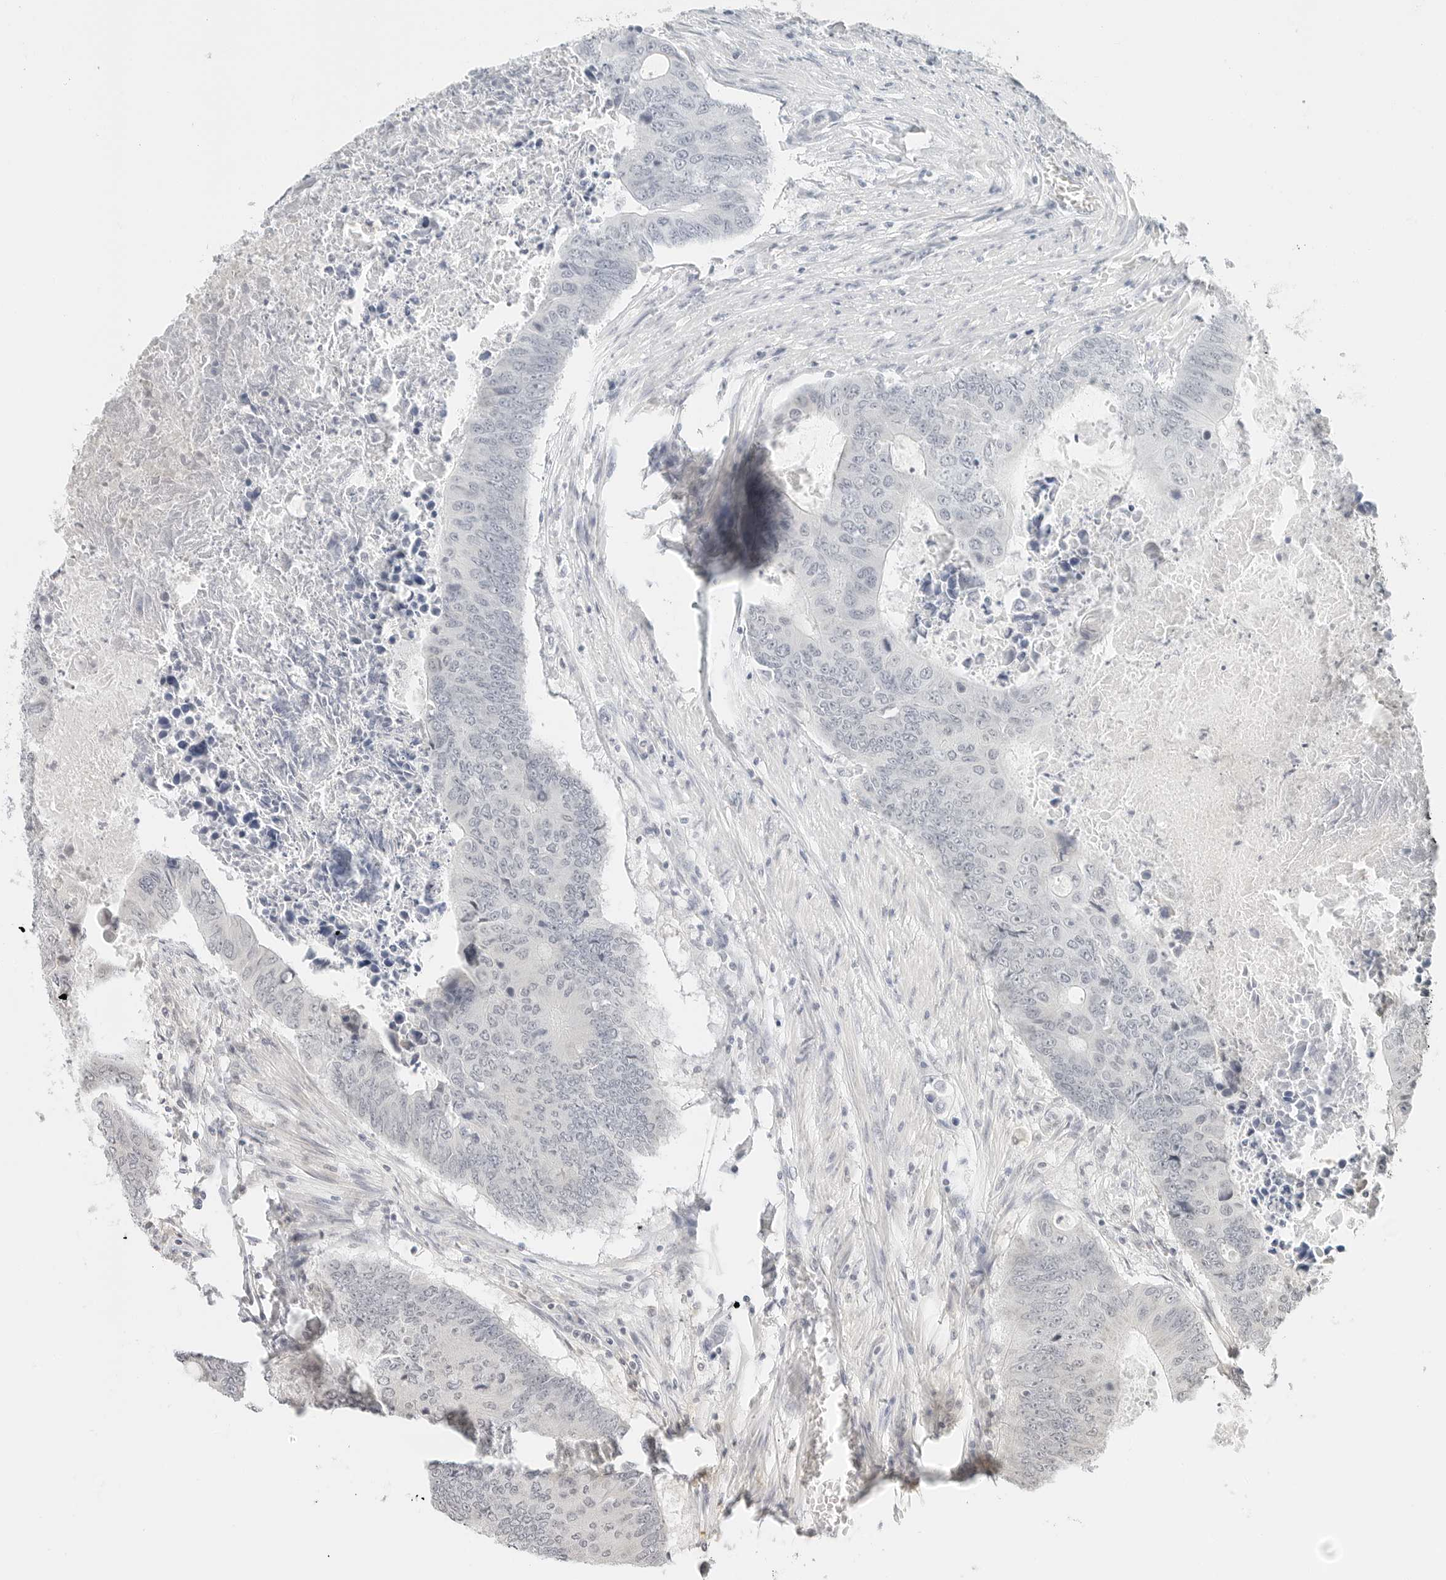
{"staining": {"intensity": "negative", "quantity": "none", "location": "none"}, "tissue": "colorectal cancer", "cell_type": "Tumor cells", "image_type": "cancer", "snomed": [{"axis": "morphology", "description": "Adenocarcinoma, NOS"}, {"axis": "topography", "description": "Colon"}], "caption": "DAB immunohistochemical staining of human colorectal cancer (adenocarcinoma) exhibits no significant expression in tumor cells.", "gene": "NEO1", "patient": {"sex": "male", "age": 87}}